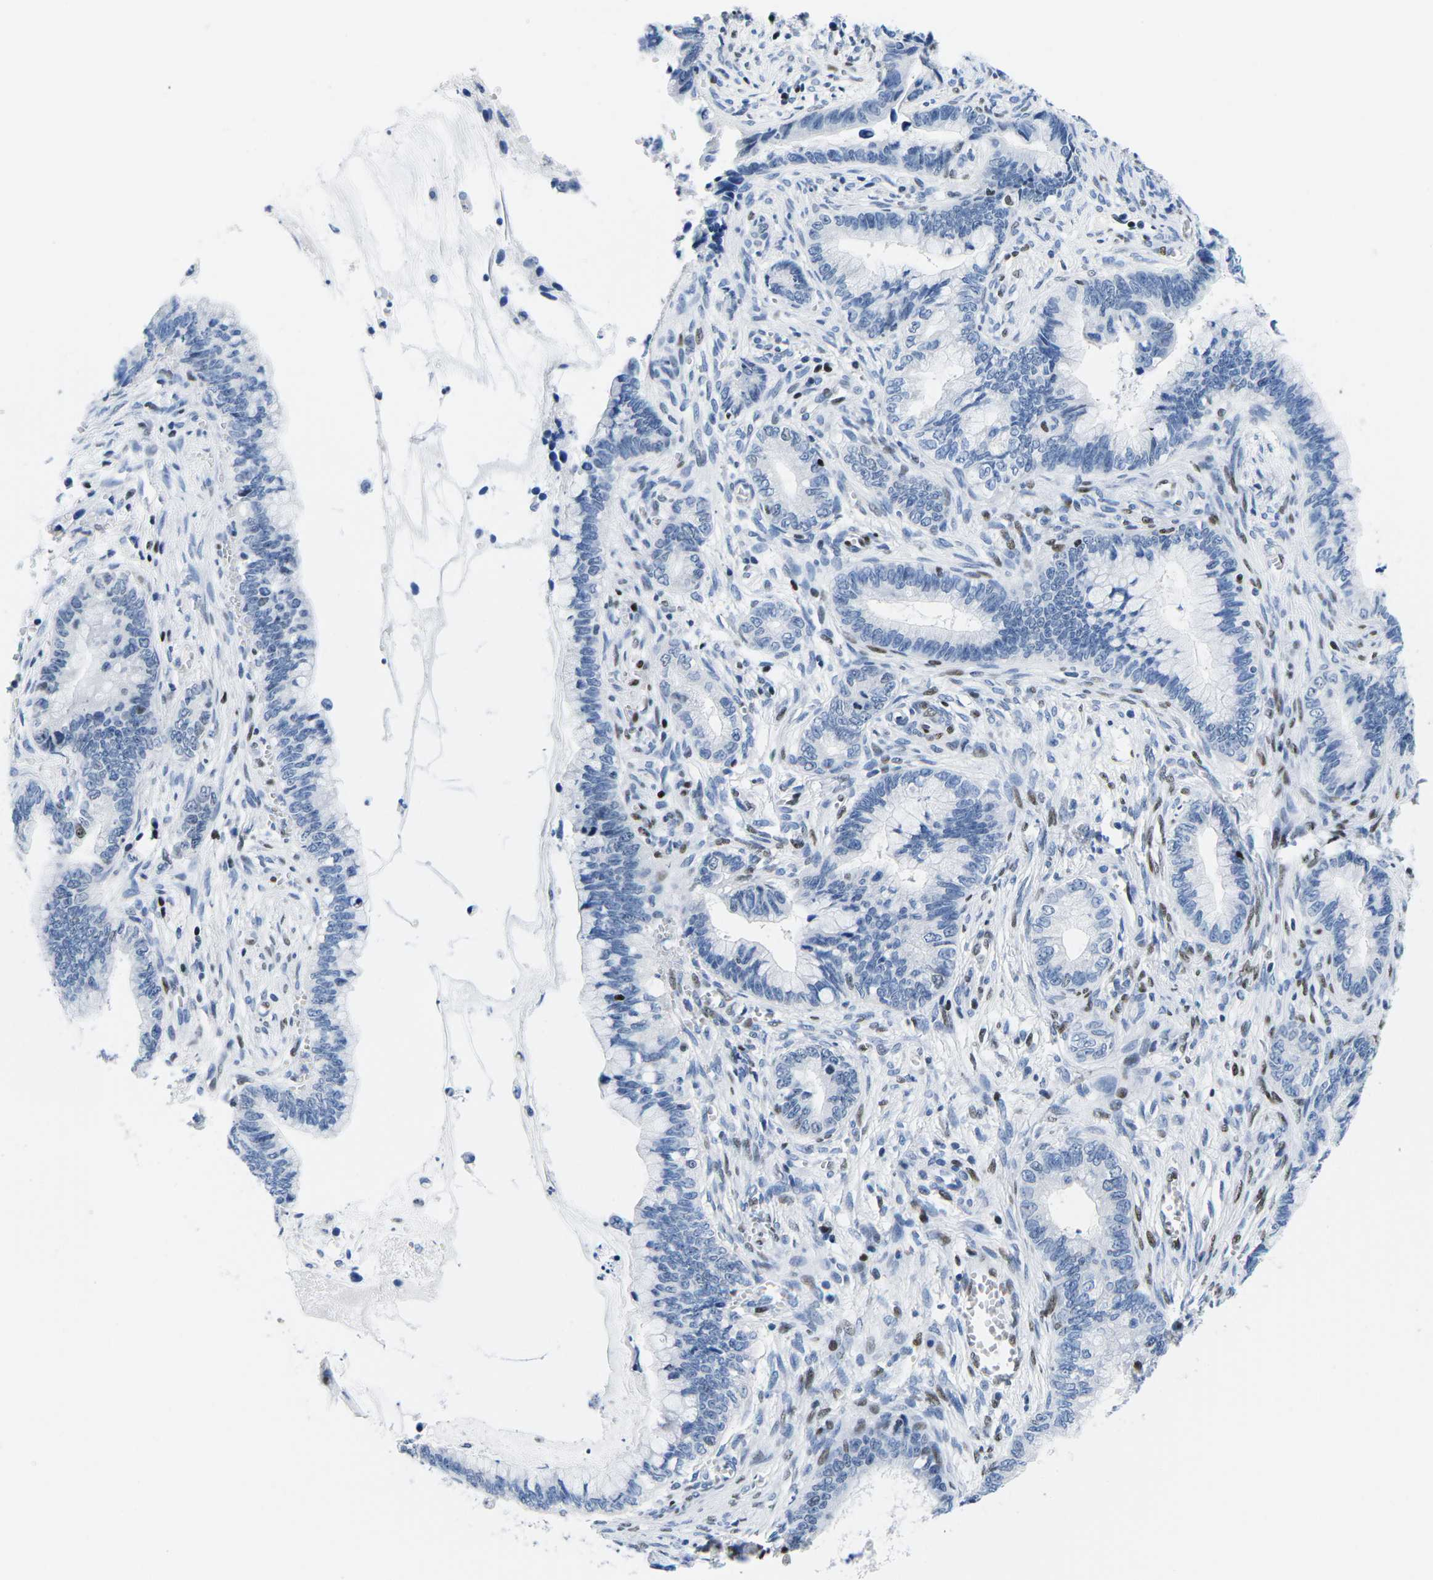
{"staining": {"intensity": "negative", "quantity": "none", "location": "none"}, "tissue": "cervical cancer", "cell_type": "Tumor cells", "image_type": "cancer", "snomed": [{"axis": "morphology", "description": "Adenocarcinoma, NOS"}, {"axis": "topography", "description": "Cervix"}], "caption": "Immunohistochemistry micrograph of adenocarcinoma (cervical) stained for a protein (brown), which exhibits no staining in tumor cells.", "gene": "ATF1", "patient": {"sex": "female", "age": 44}}